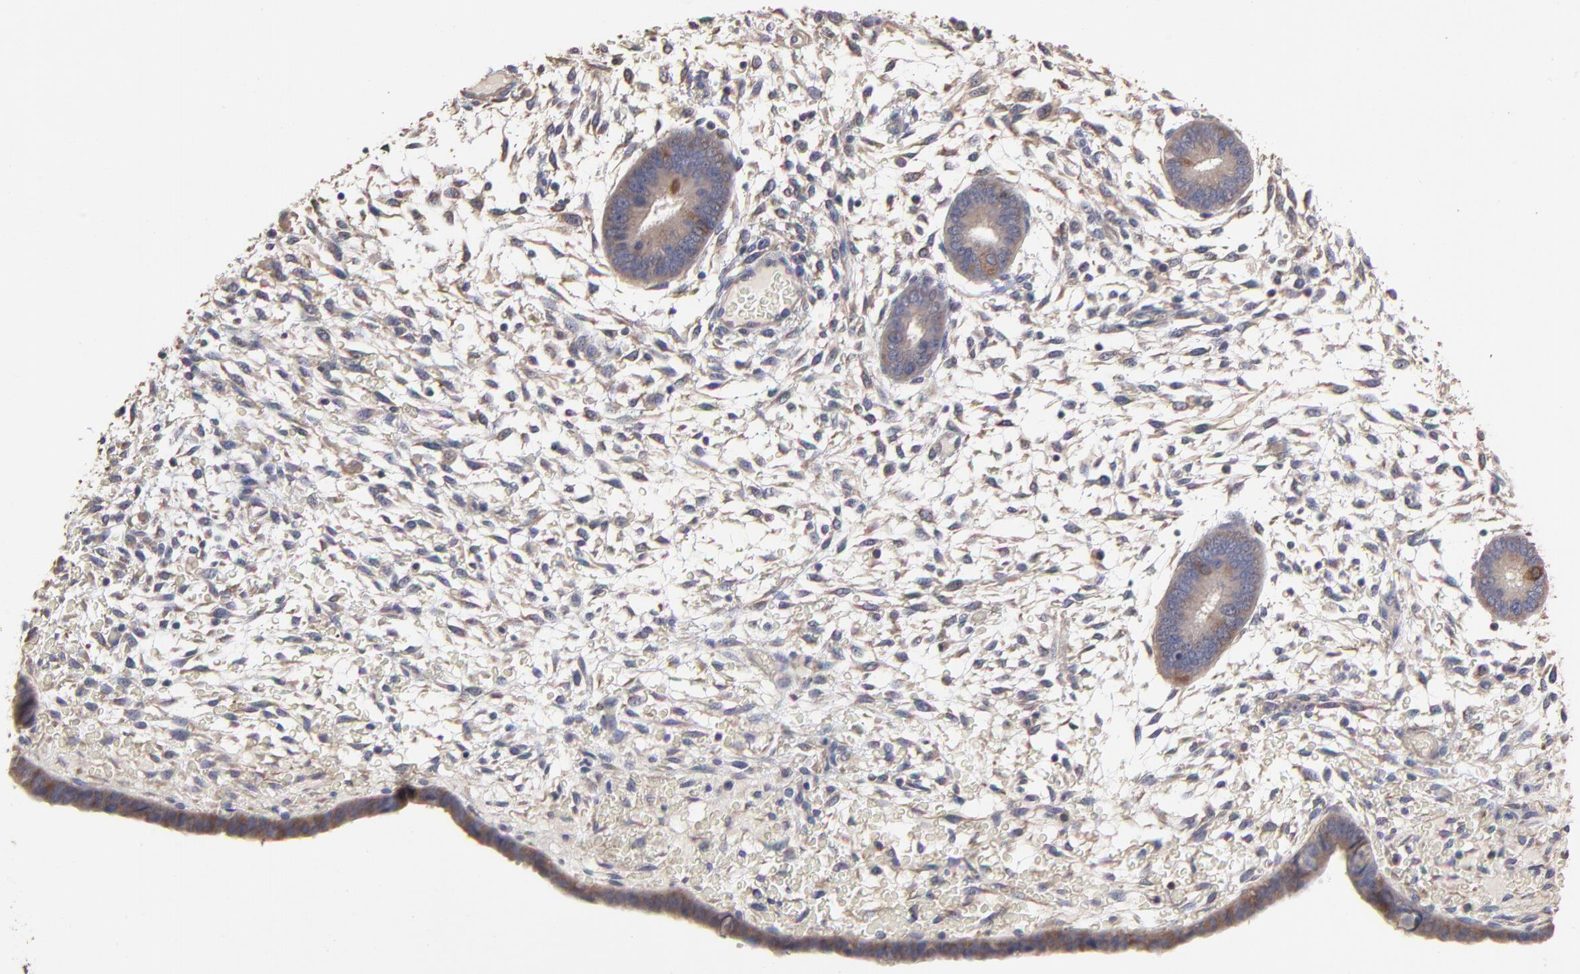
{"staining": {"intensity": "negative", "quantity": "none", "location": "none"}, "tissue": "endometrium", "cell_type": "Cells in endometrial stroma", "image_type": "normal", "snomed": [{"axis": "morphology", "description": "Normal tissue, NOS"}, {"axis": "topography", "description": "Endometrium"}], "caption": "Cells in endometrial stroma show no significant protein staining in benign endometrium. (Stains: DAB (3,3'-diaminobenzidine) IHC with hematoxylin counter stain, Microscopy: brightfield microscopy at high magnification).", "gene": "TANGO2", "patient": {"sex": "female", "age": 42}}